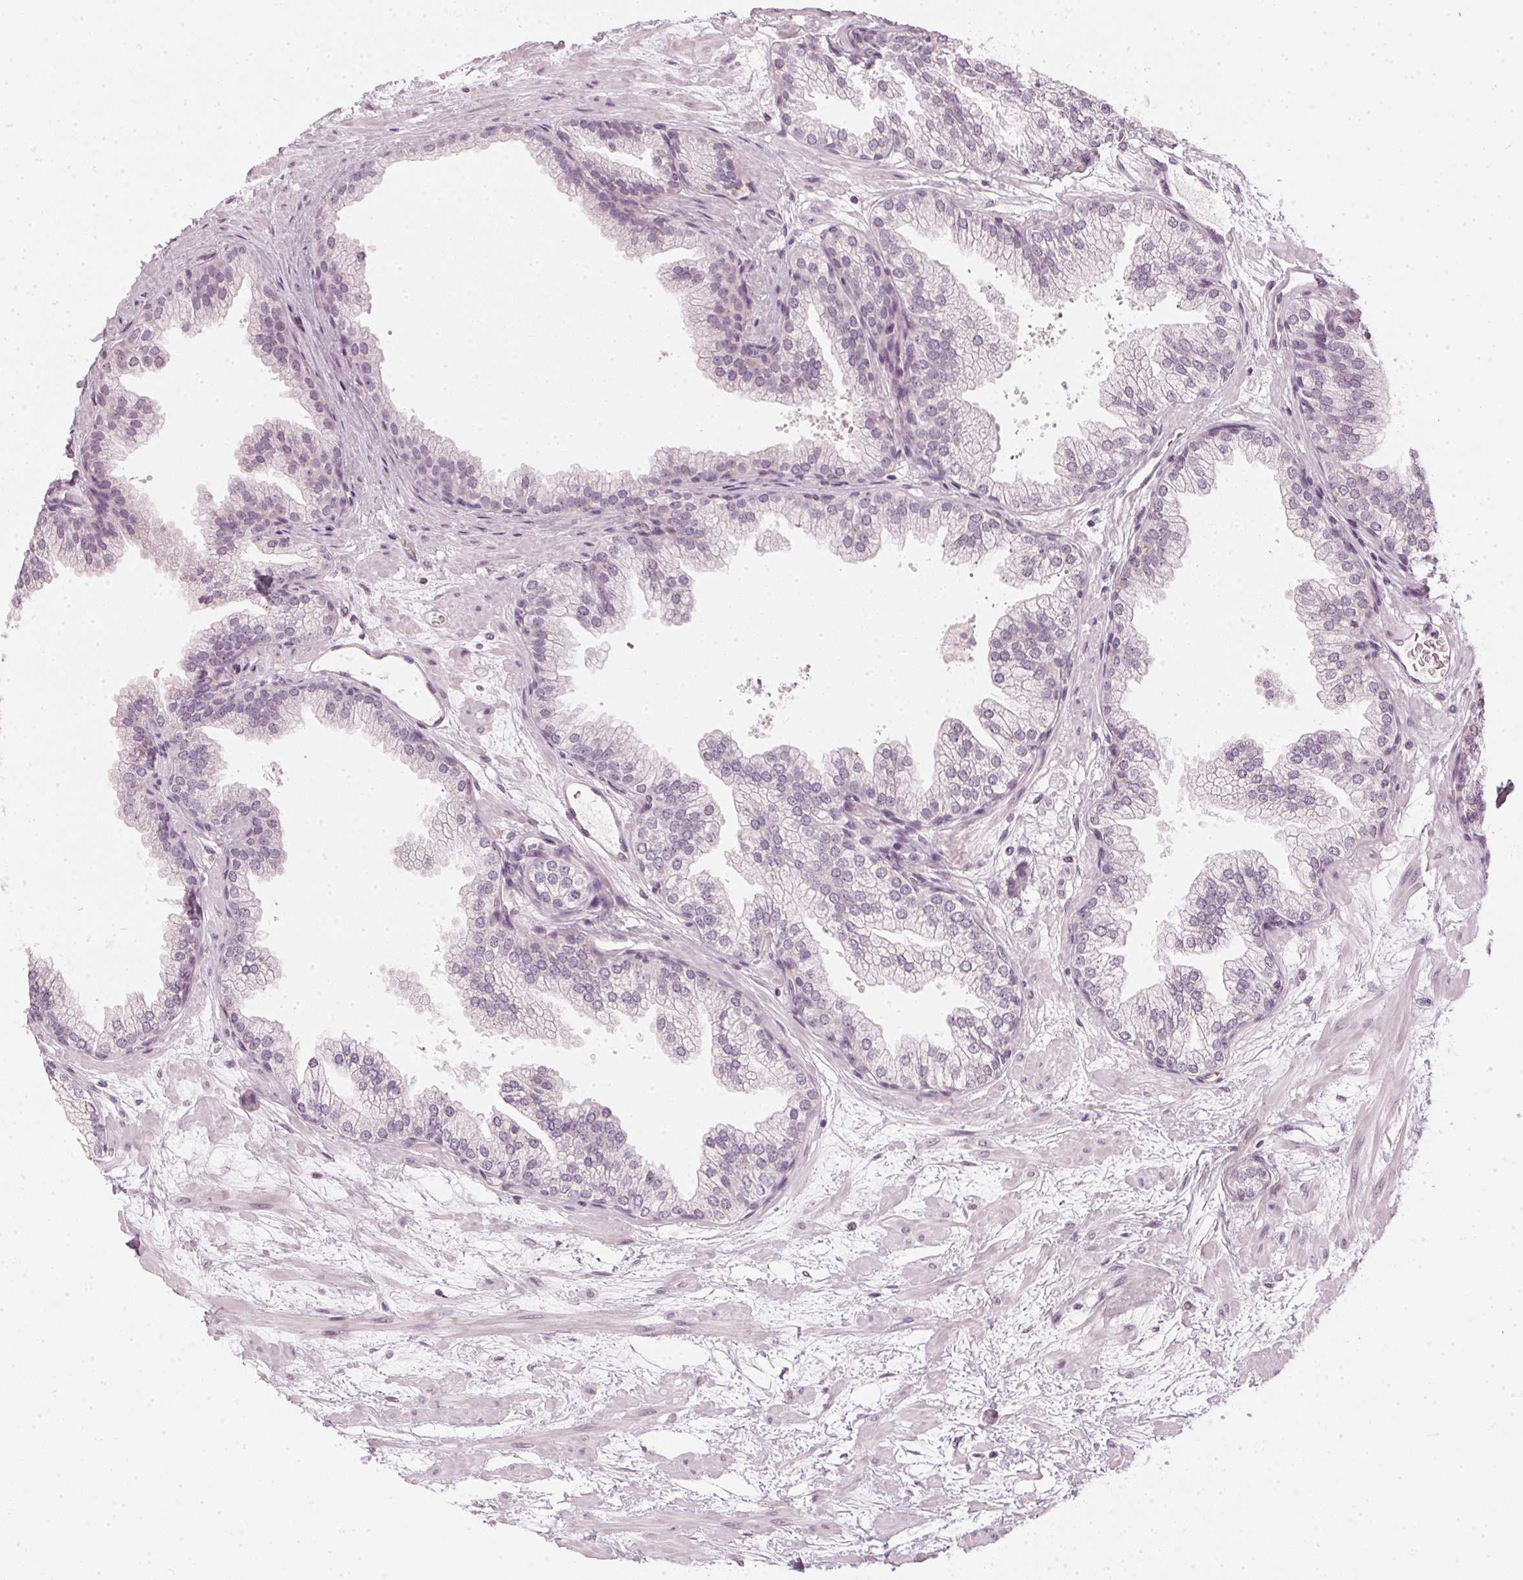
{"staining": {"intensity": "negative", "quantity": "none", "location": "none"}, "tissue": "prostate", "cell_type": "Glandular cells", "image_type": "normal", "snomed": [{"axis": "morphology", "description": "Normal tissue, NOS"}, {"axis": "topography", "description": "Prostate"}], "caption": "This is a micrograph of immunohistochemistry staining of unremarkable prostate, which shows no expression in glandular cells. (DAB (3,3'-diaminobenzidine) IHC visualized using brightfield microscopy, high magnification).", "gene": "APLP1", "patient": {"sex": "male", "age": 37}}